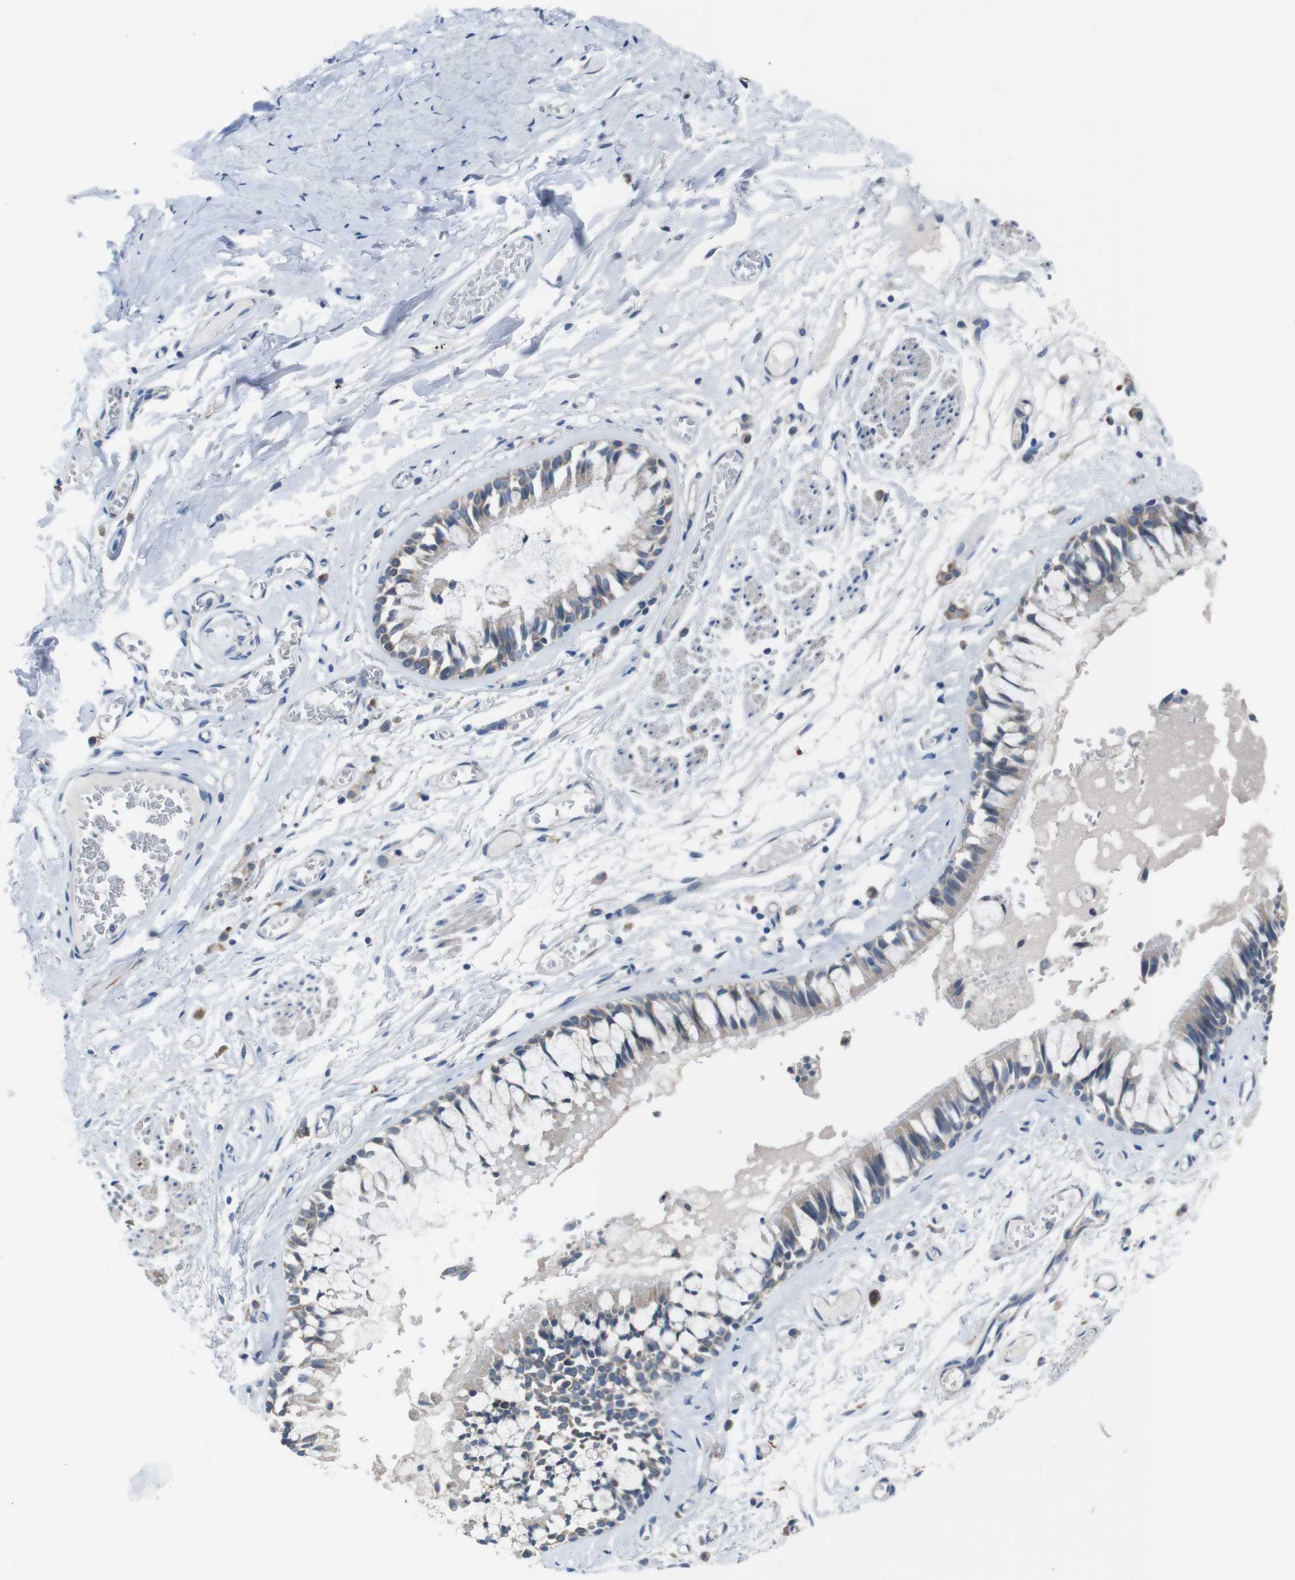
{"staining": {"intensity": "weak", "quantity": "<25%", "location": "cytoplasmic/membranous"}, "tissue": "bronchus", "cell_type": "Respiratory epithelial cells", "image_type": "normal", "snomed": [{"axis": "morphology", "description": "Normal tissue, NOS"}, {"axis": "morphology", "description": "Inflammation, NOS"}, {"axis": "topography", "description": "Cartilage tissue"}, {"axis": "topography", "description": "Lung"}], "caption": "An image of bronchus stained for a protein shows no brown staining in respiratory epithelial cells. (DAB IHC visualized using brightfield microscopy, high magnification).", "gene": "CDH22", "patient": {"sex": "male", "age": 71}}